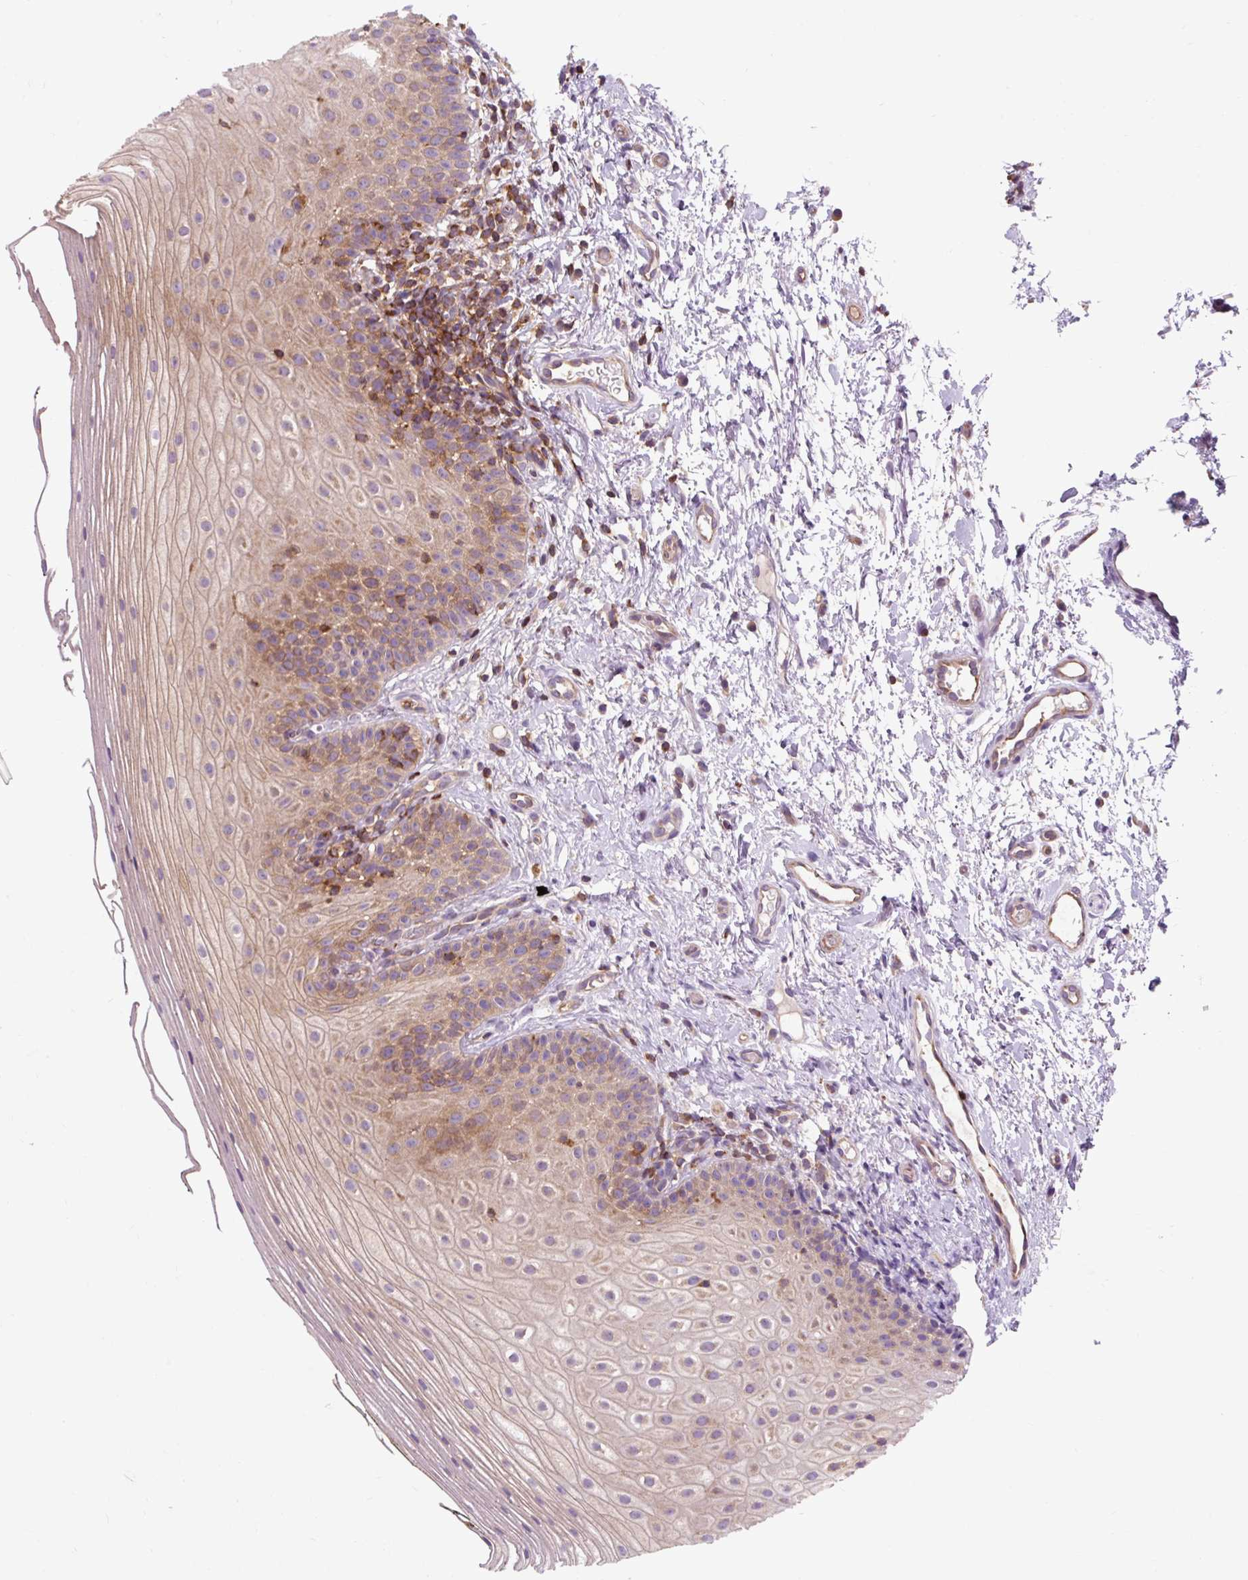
{"staining": {"intensity": "moderate", "quantity": ">75%", "location": "cytoplasmic/membranous"}, "tissue": "oral mucosa", "cell_type": "Squamous epithelial cells", "image_type": "normal", "snomed": [{"axis": "morphology", "description": "Normal tissue, NOS"}, {"axis": "topography", "description": "Oral tissue"}], "caption": "Immunohistochemical staining of normal human oral mucosa shows >75% levels of moderate cytoplasmic/membranous protein positivity in about >75% of squamous epithelial cells.", "gene": "CISD3", "patient": {"sex": "male", "age": 75}}